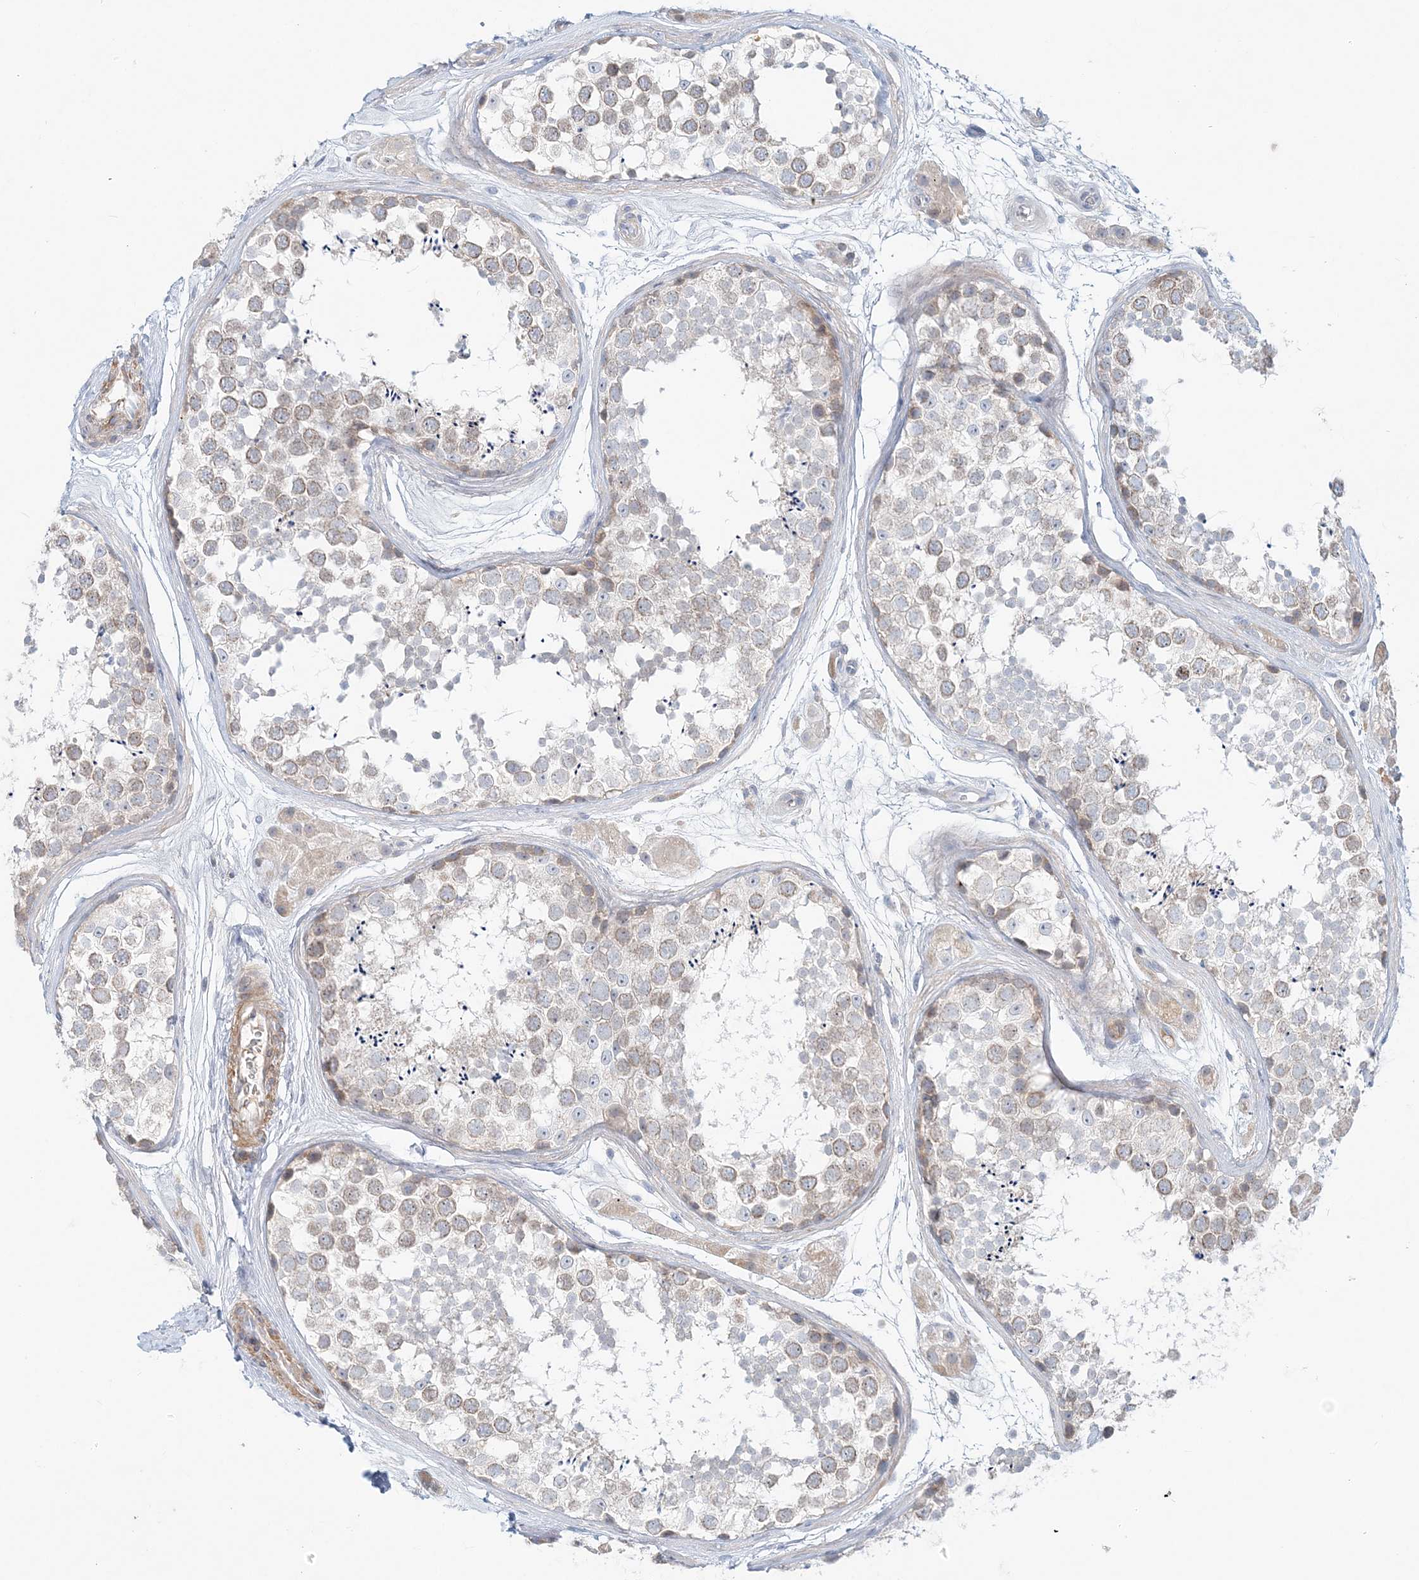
{"staining": {"intensity": "weak", "quantity": "25%-75%", "location": "cytoplasmic/membranous"}, "tissue": "testis", "cell_type": "Cells in seminiferous ducts", "image_type": "normal", "snomed": [{"axis": "morphology", "description": "Normal tissue, NOS"}, {"axis": "topography", "description": "Testis"}], "caption": "Protein staining exhibits weak cytoplasmic/membranous positivity in approximately 25%-75% of cells in seminiferous ducts in benign testis. The staining is performed using DAB (3,3'-diaminobenzidine) brown chromogen to label protein expression. The nuclei are counter-stained blue using hematoxylin.", "gene": "DNAH5", "patient": {"sex": "male", "age": 56}}